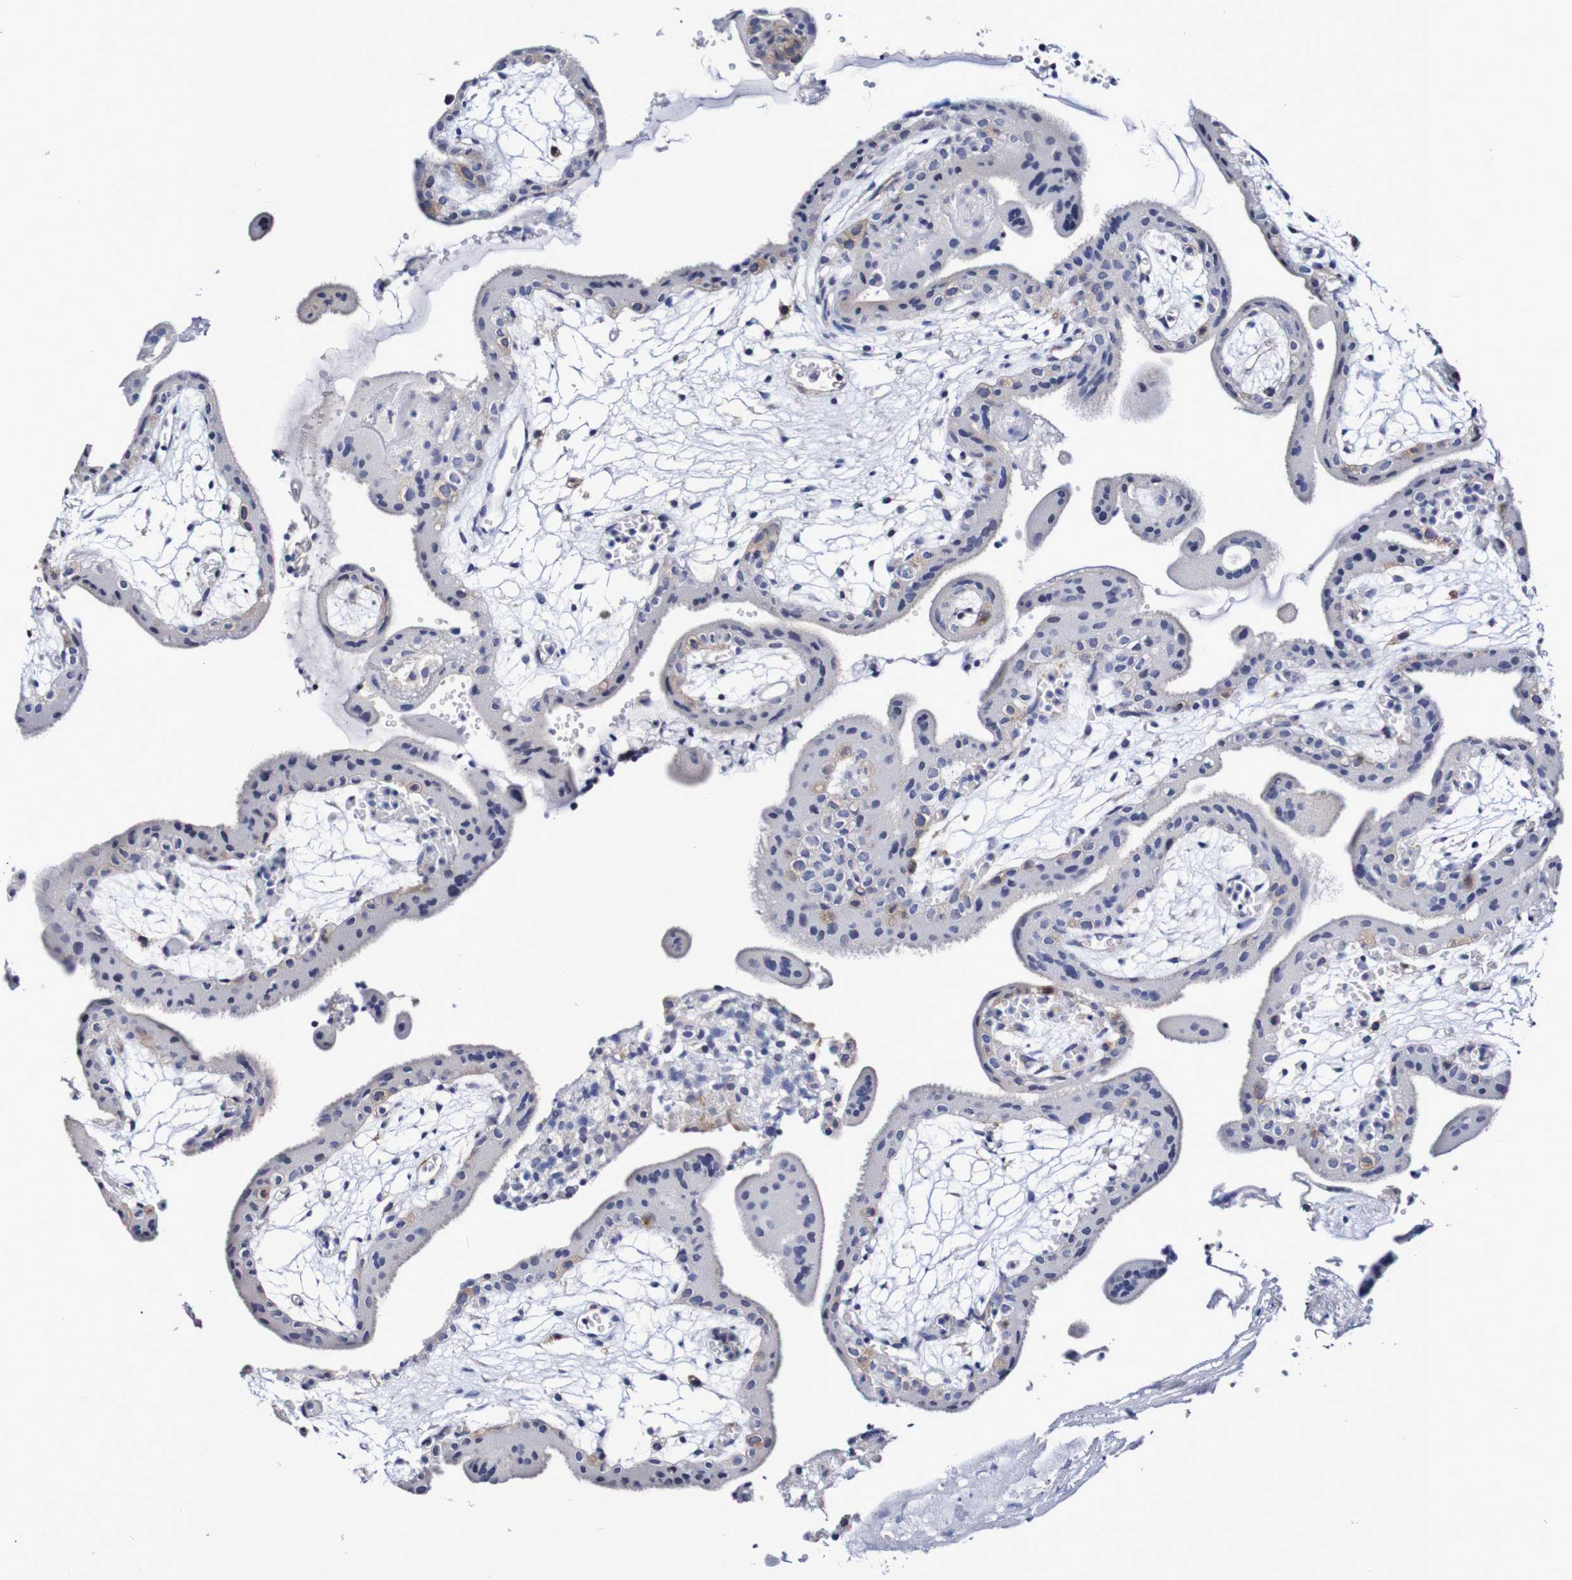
{"staining": {"intensity": "negative", "quantity": "none", "location": "none"}, "tissue": "placenta", "cell_type": "Decidual cells", "image_type": "normal", "snomed": [{"axis": "morphology", "description": "Normal tissue, NOS"}, {"axis": "topography", "description": "Placenta"}], "caption": "DAB (3,3'-diaminobenzidine) immunohistochemical staining of unremarkable placenta displays no significant expression in decidual cells.", "gene": "ACVR1C", "patient": {"sex": "female", "age": 18}}